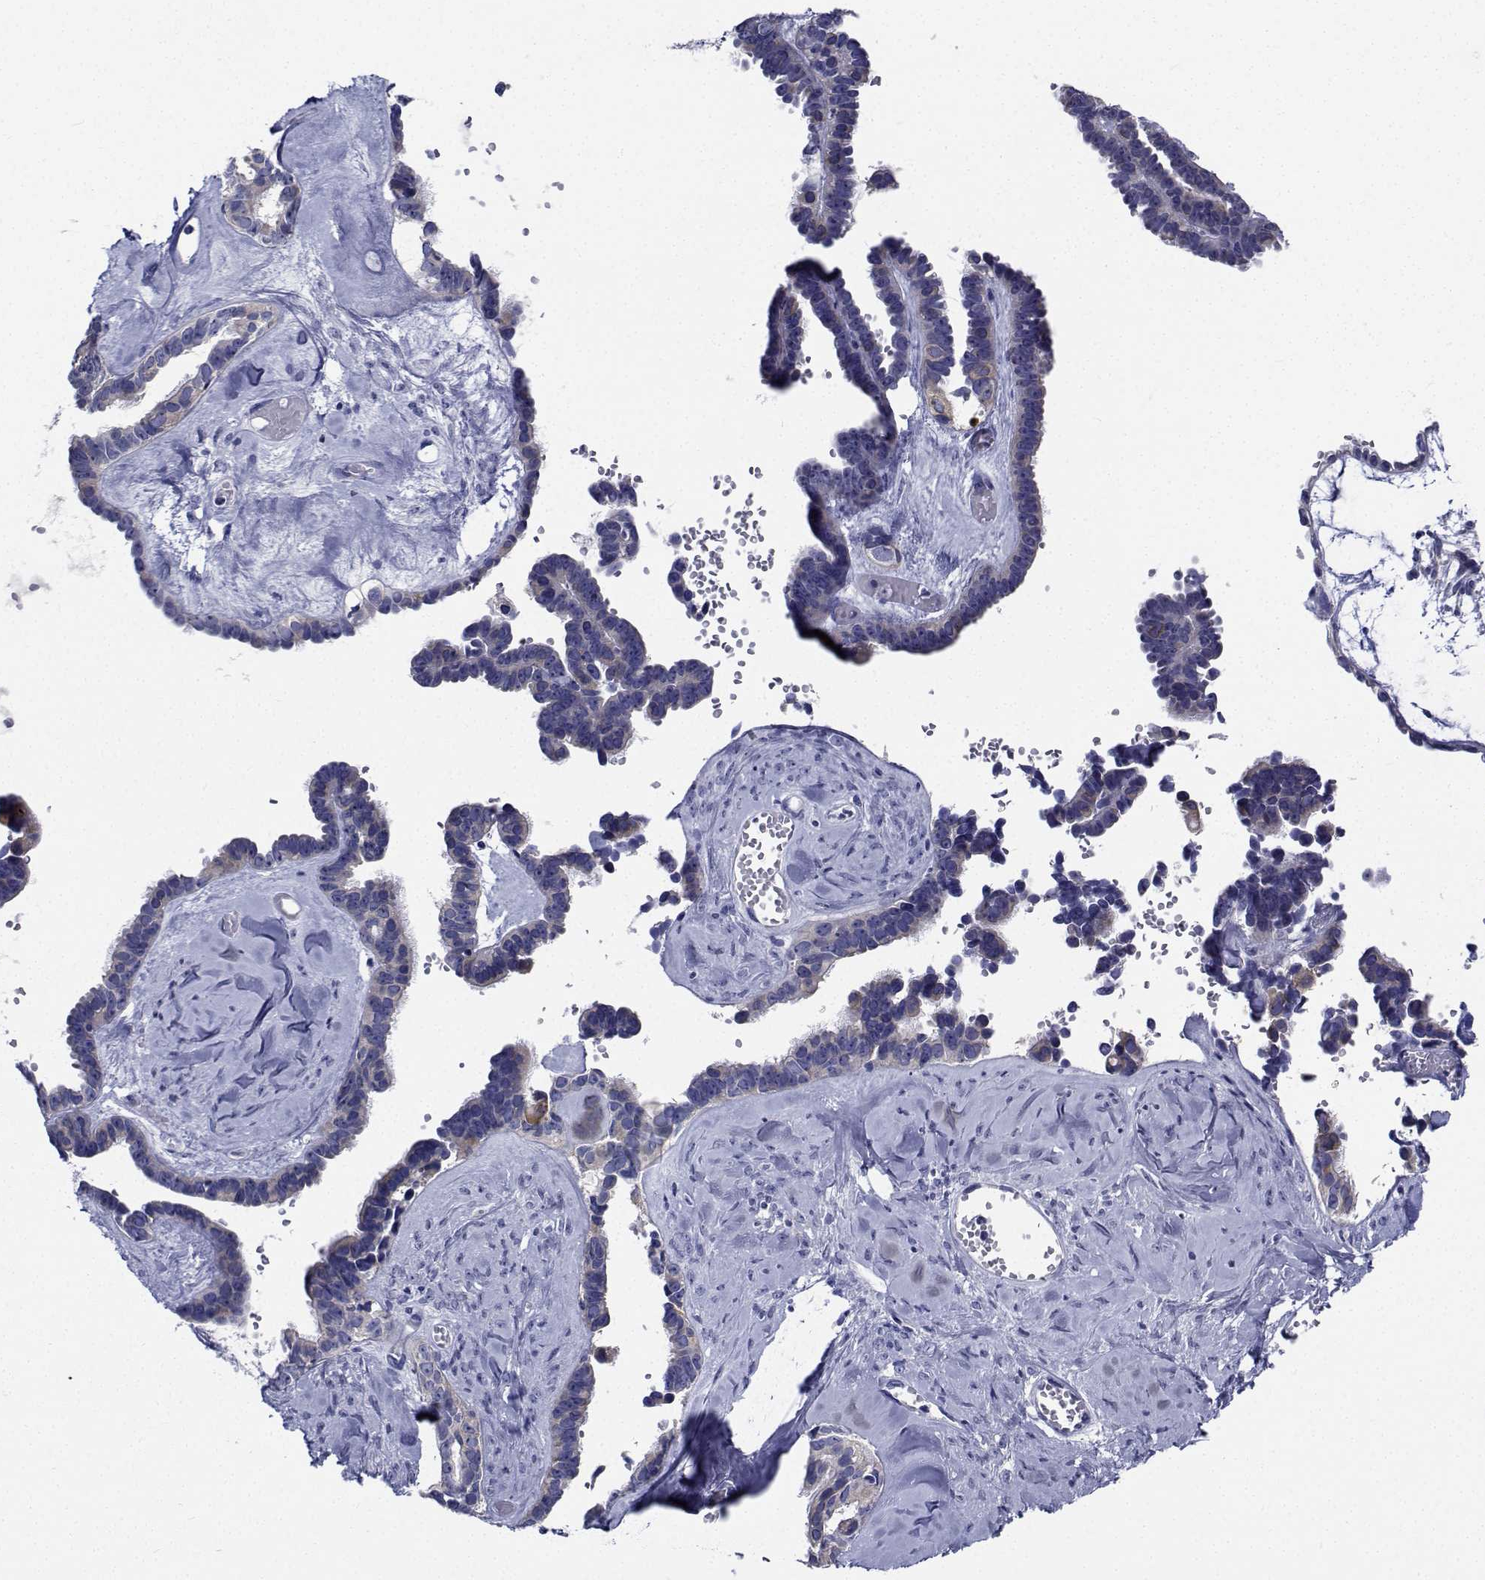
{"staining": {"intensity": "negative", "quantity": "none", "location": "none"}, "tissue": "ovarian cancer", "cell_type": "Tumor cells", "image_type": "cancer", "snomed": [{"axis": "morphology", "description": "Cystadenocarcinoma, serous, NOS"}, {"axis": "topography", "description": "Ovary"}], "caption": "The image demonstrates no staining of tumor cells in ovarian cancer (serous cystadenocarcinoma).", "gene": "CDHR3", "patient": {"sex": "female", "age": 69}}